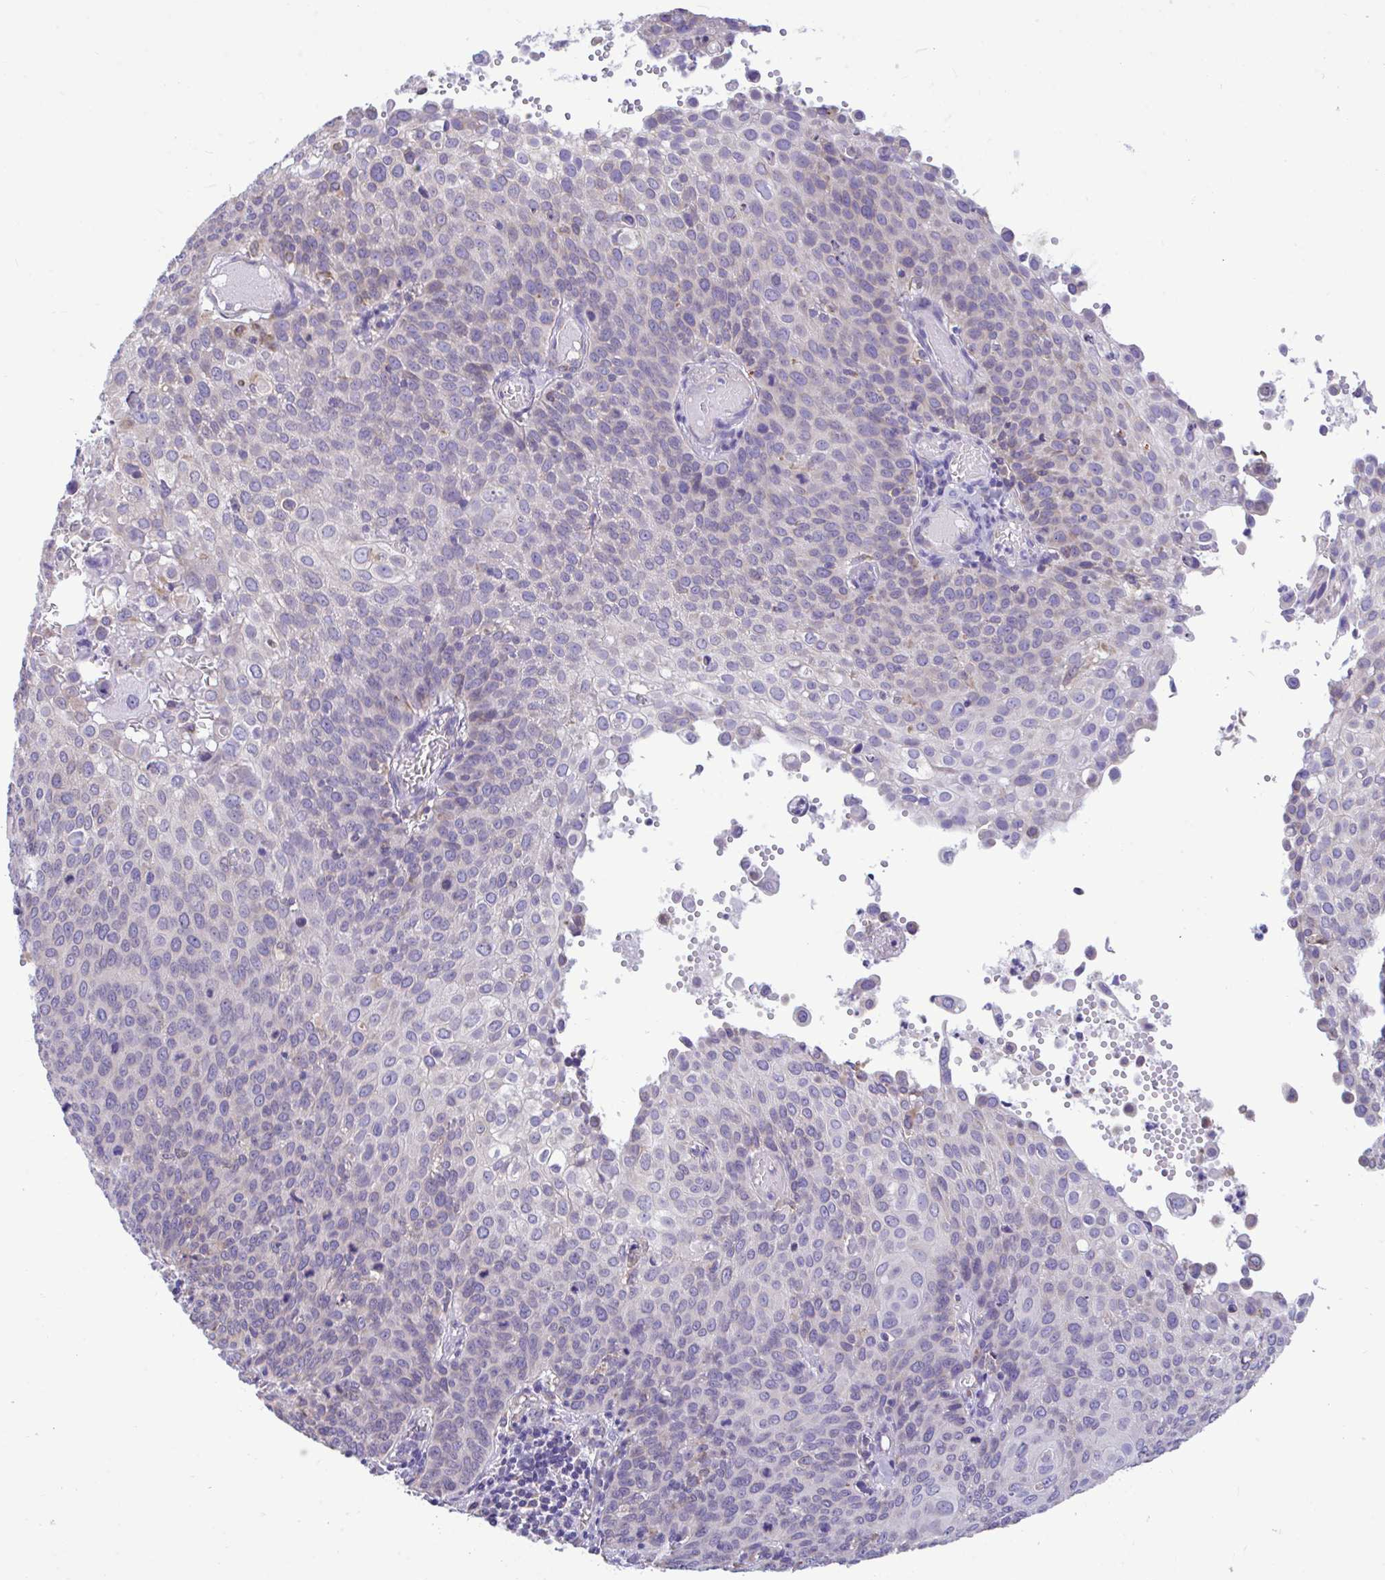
{"staining": {"intensity": "weak", "quantity": "<25%", "location": "cytoplasmic/membranous"}, "tissue": "cervical cancer", "cell_type": "Tumor cells", "image_type": "cancer", "snomed": [{"axis": "morphology", "description": "Squamous cell carcinoma, NOS"}, {"axis": "topography", "description": "Cervix"}], "caption": "High magnification brightfield microscopy of squamous cell carcinoma (cervical) stained with DAB (3,3'-diaminobenzidine) (brown) and counterstained with hematoxylin (blue): tumor cells show no significant staining.", "gene": "PIGK", "patient": {"sex": "female", "age": 65}}